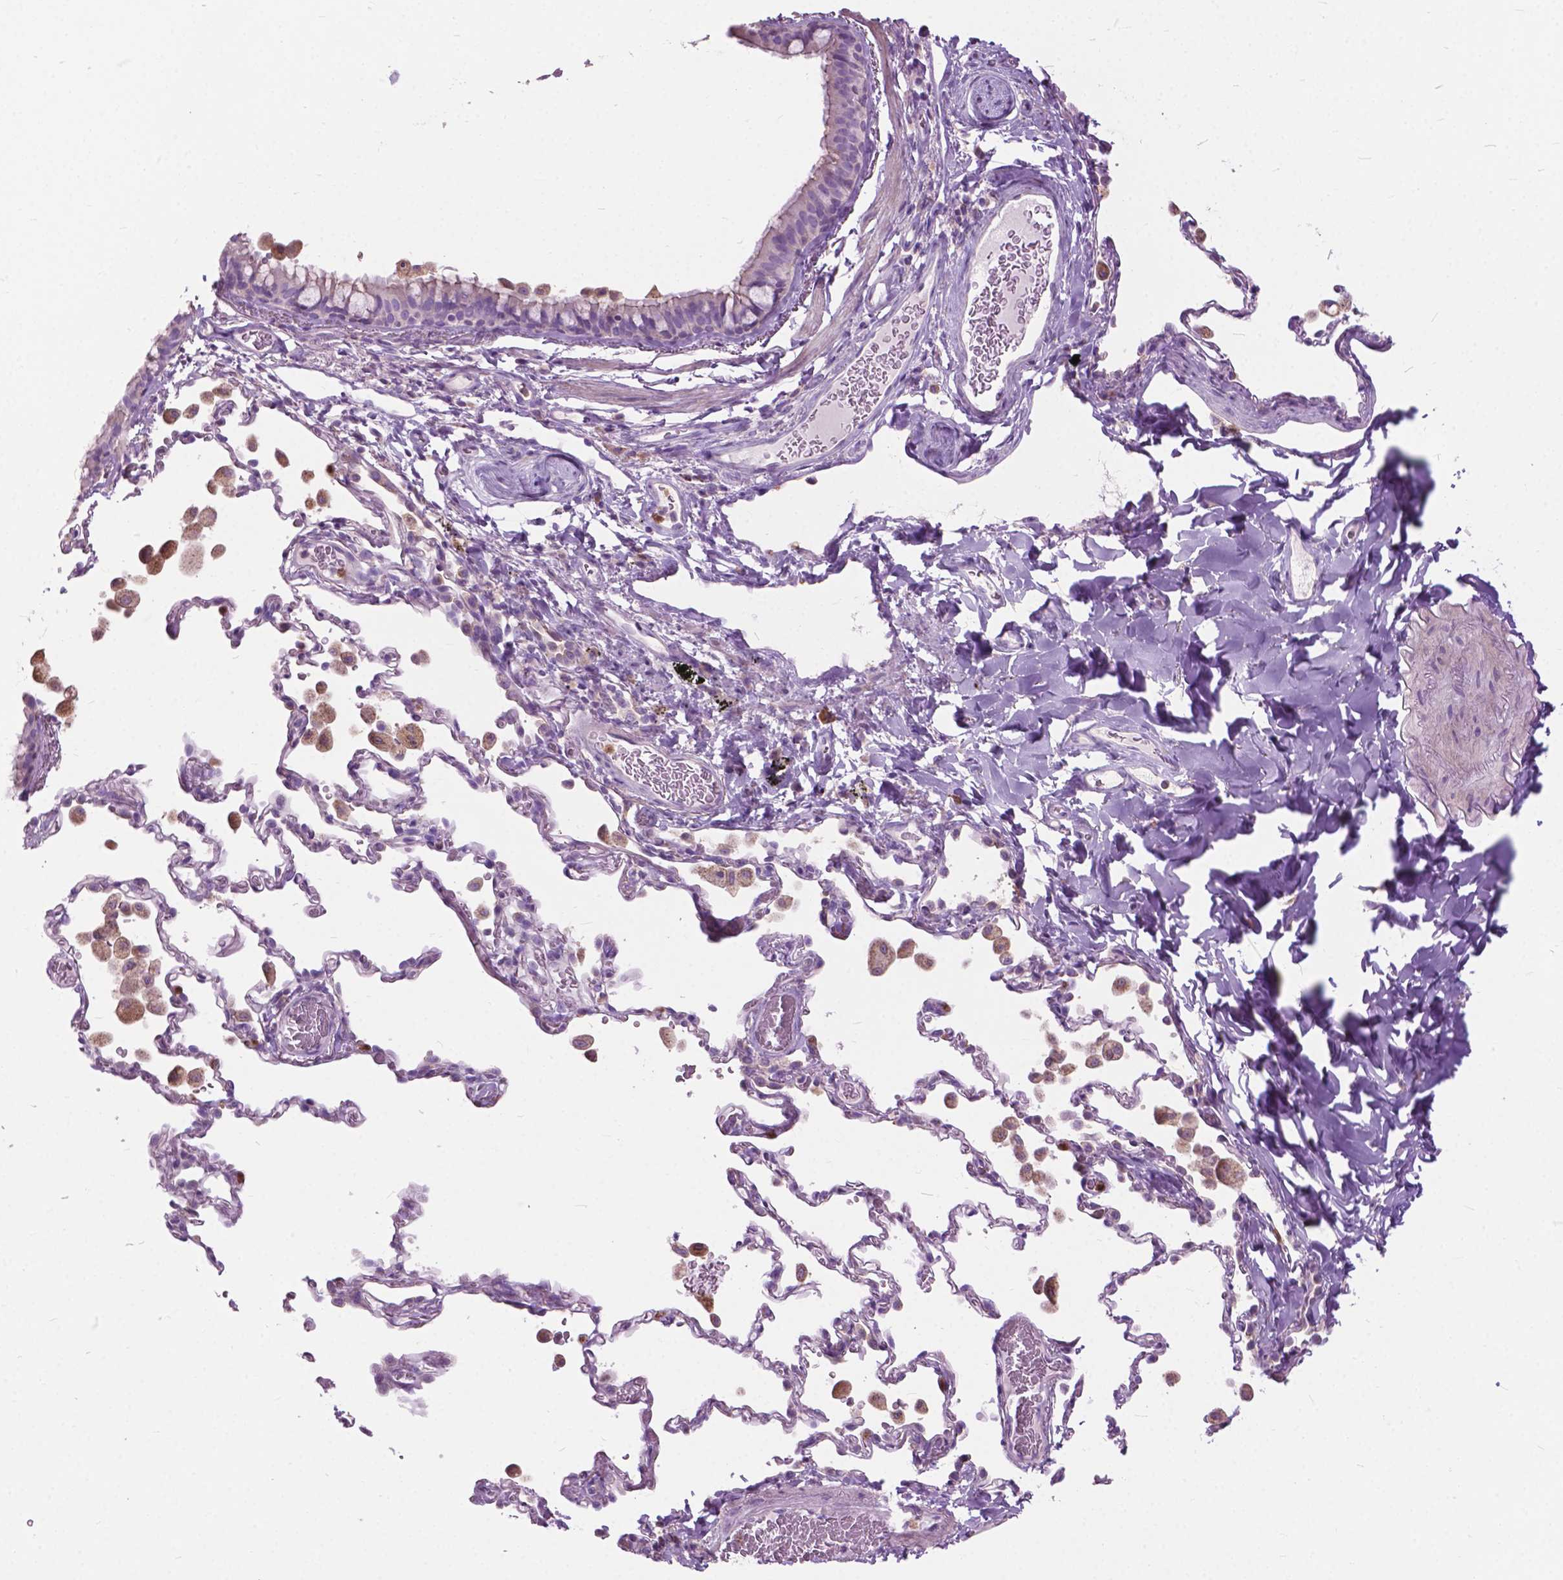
{"staining": {"intensity": "negative", "quantity": "none", "location": "none"}, "tissue": "bronchus", "cell_type": "Respiratory epithelial cells", "image_type": "normal", "snomed": [{"axis": "morphology", "description": "Normal tissue, NOS"}, {"axis": "topography", "description": "Bronchus"}, {"axis": "topography", "description": "Lung"}], "caption": "Immunohistochemical staining of benign human bronchus shows no significant positivity in respiratory epithelial cells. (DAB (3,3'-diaminobenzidine) immunohistochemistry visualized using brightfield microscopy, high magnification).", "gene": "PRR35", "patient": {"sex": "male", "age": 54}}